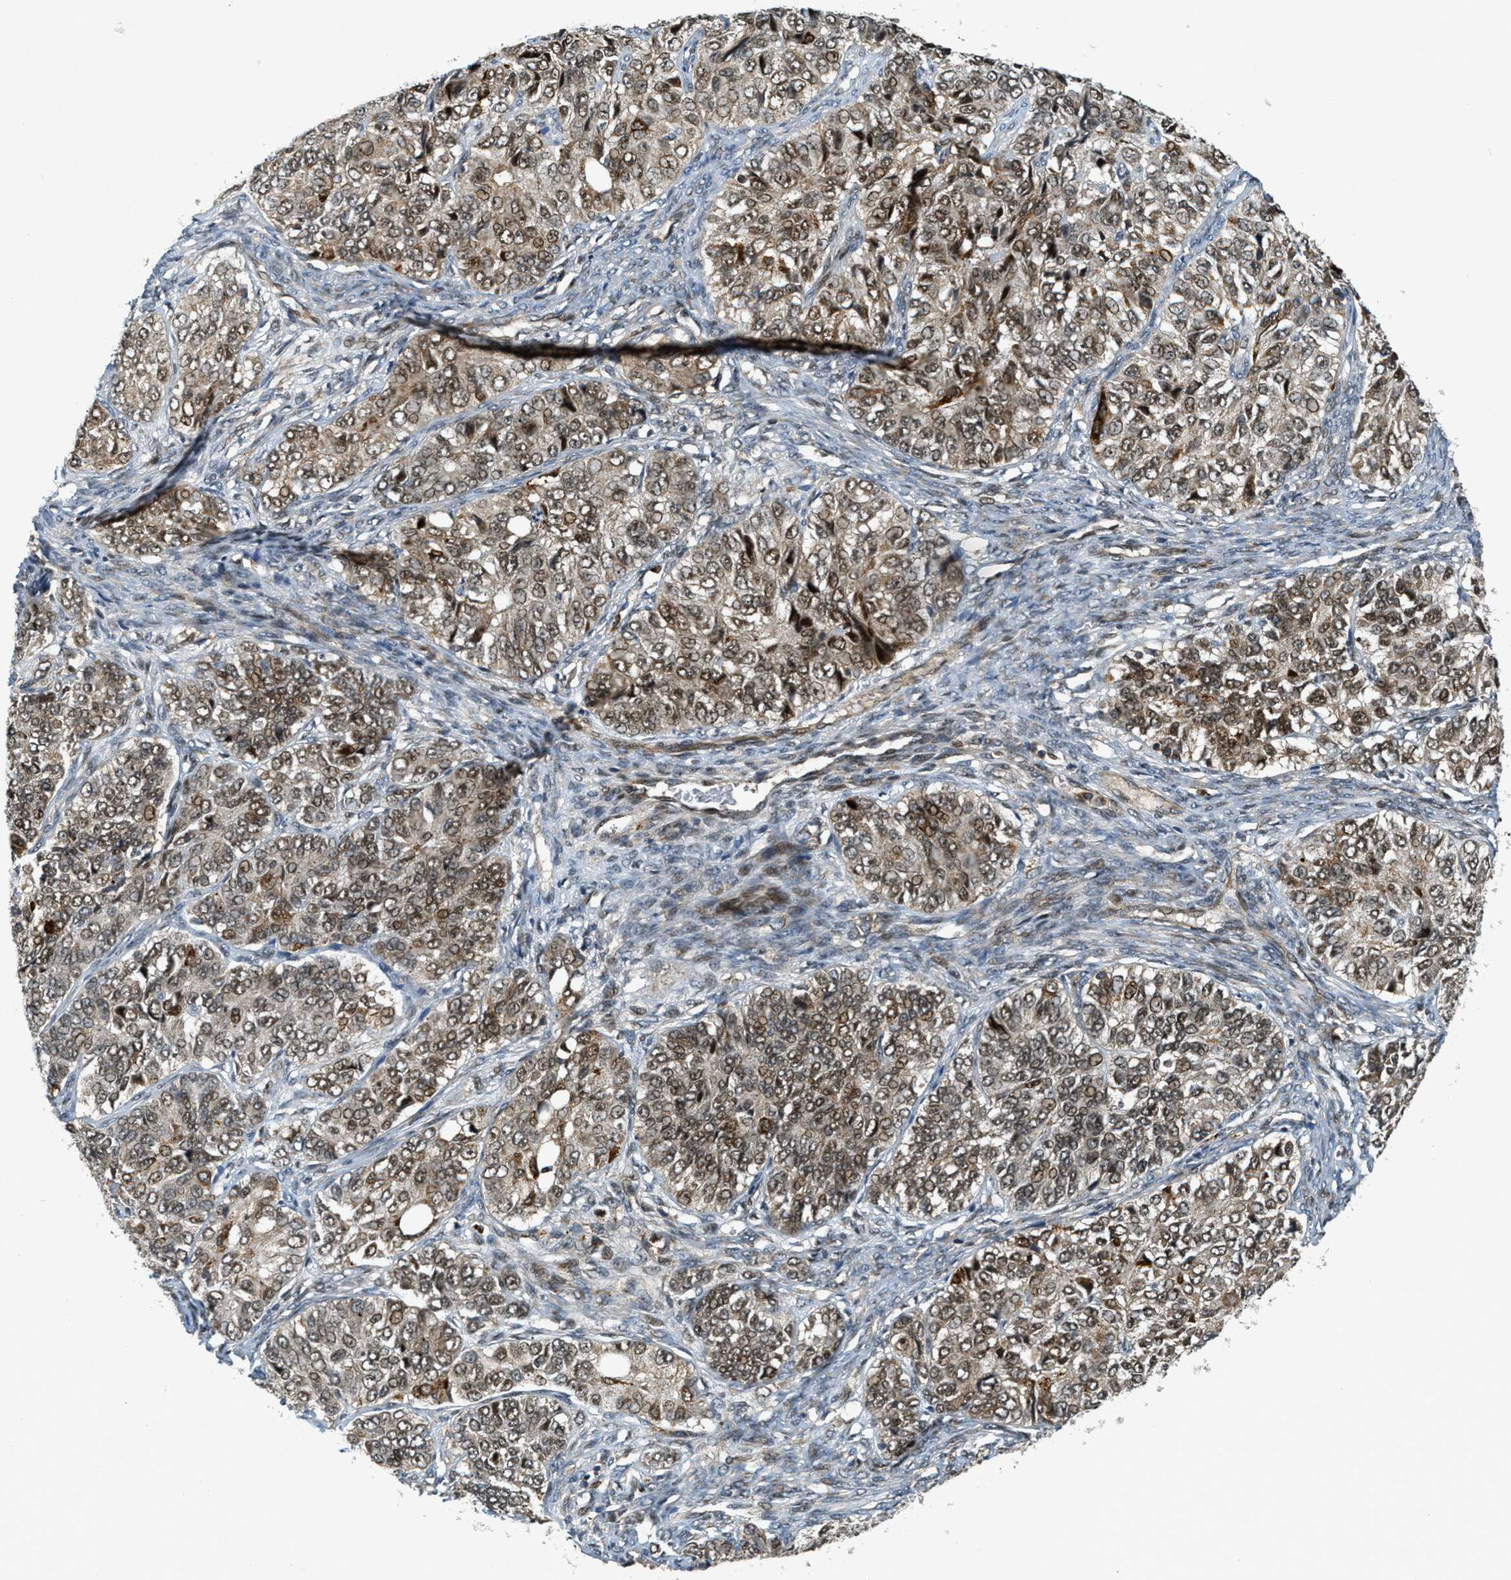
{"staining": {"intensity": "moderate", "quantity": ">75%", "location": "cytoplasmic/membranous,nuclear"}, "tissue": "ovarian cancer", "cell_type": "Tumor cells", "image_type": "cancer", "snomed": [{"axis": "morphology", "description": "Carcinoma, endometroid"}, {"axis": "topography", "description": "Ovary"}], "caption": "Tumor cells exhibit medium levels of moderate cytoplasmic/membranous and nuclear expression in approximately >75% of cells in ovarian cancer (endometroid carcinoma). (DAB = brown stain, brightfield microscopy at high magnification).", "gene": "TRAPPC14", "patient": {"sex": "female", "age": 51}}